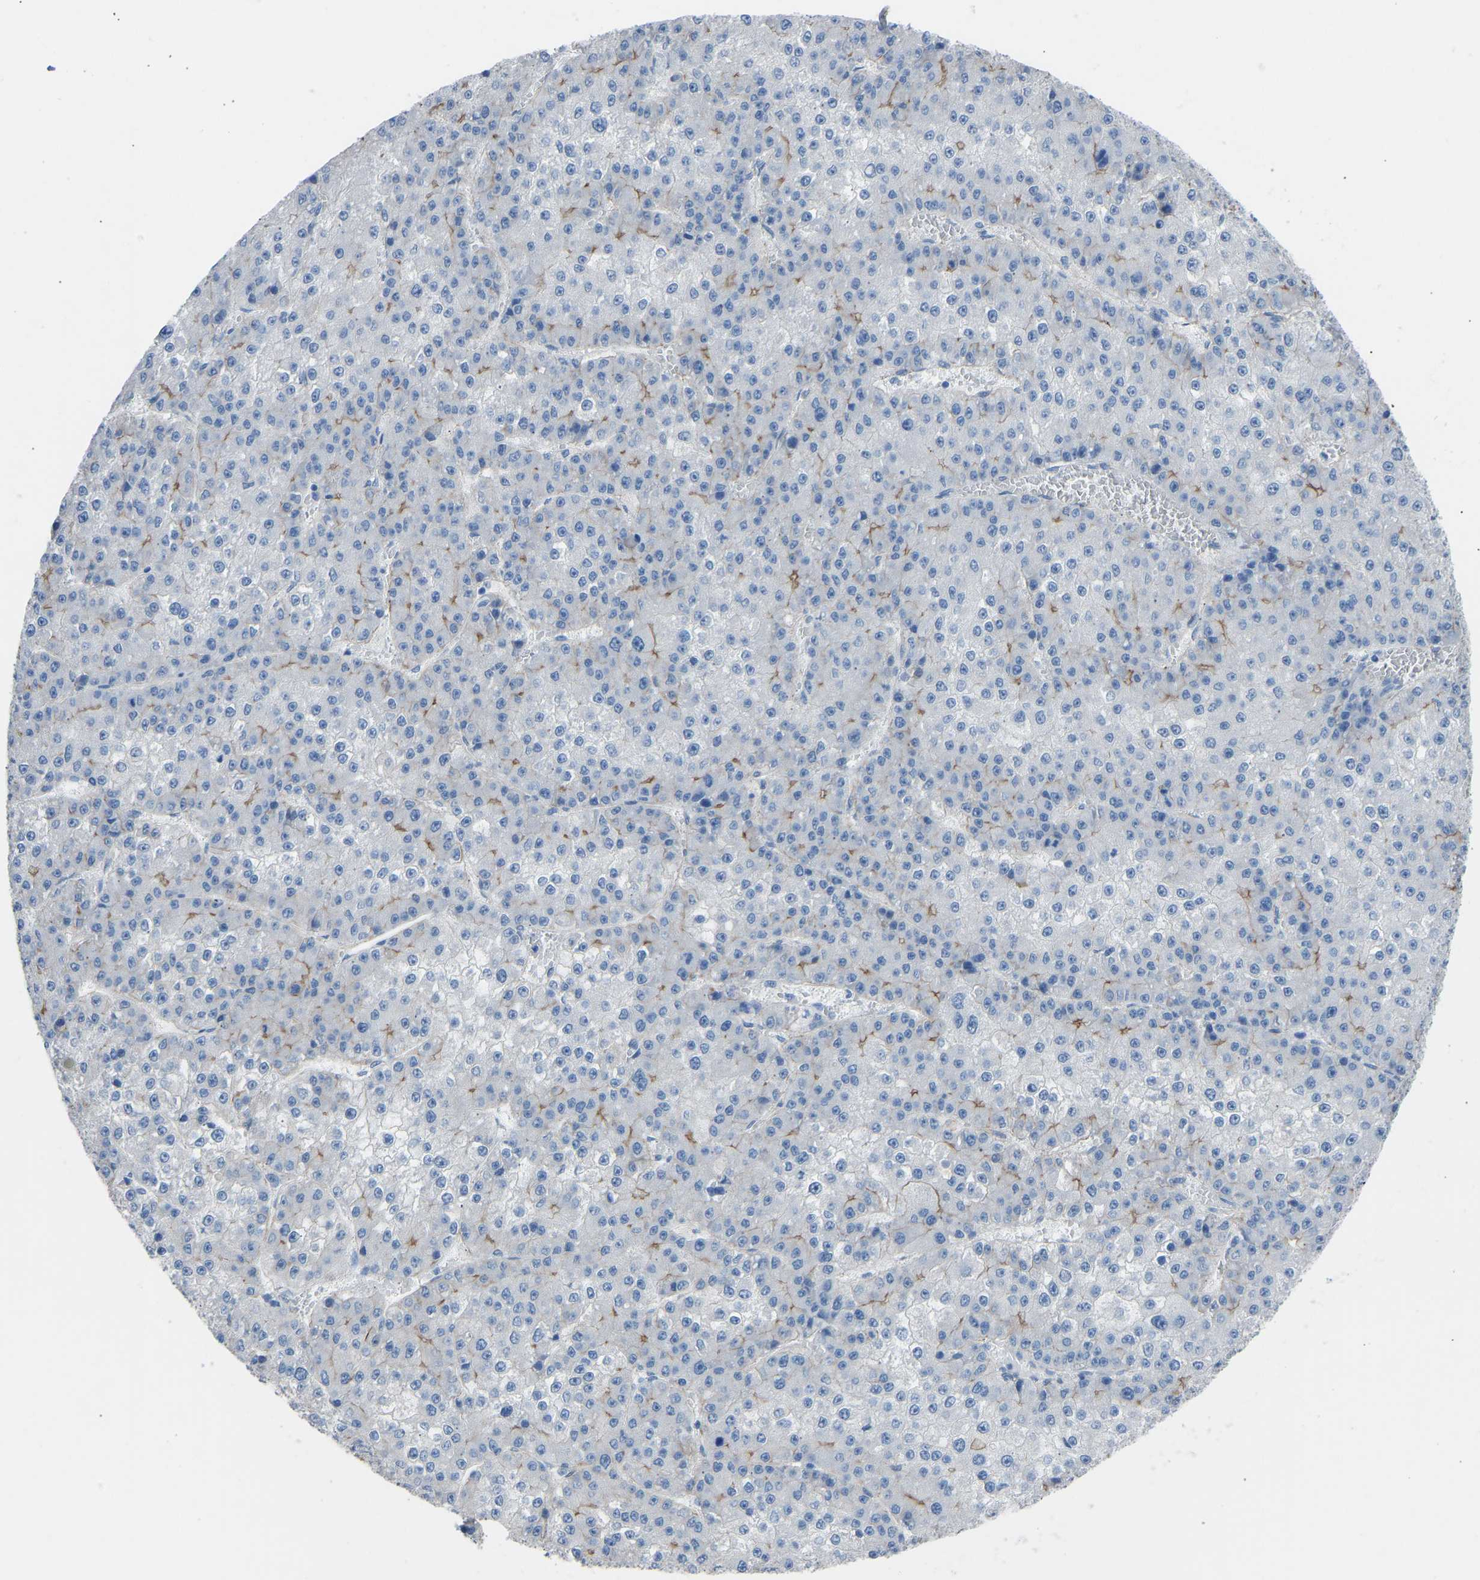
{"staining": {"intensity": "negative", "quantity": "none", "location": "none"}, "tissue": "liver cancer", "cell_type": "Tumor cells", "image_type": "cancer", "snomed": [{"axis": "morphology", "description": "Carcinoma, Hepatocellular, NOS"}, {"axis": "topography", "description": "Liver"}], "caption": "The immunohistochemistry (IHC) image has no significant positivity in tumor cells of liver cancer tissue.", "gene": "MYH10", "patient": {"sex": "female", "age": 73}}